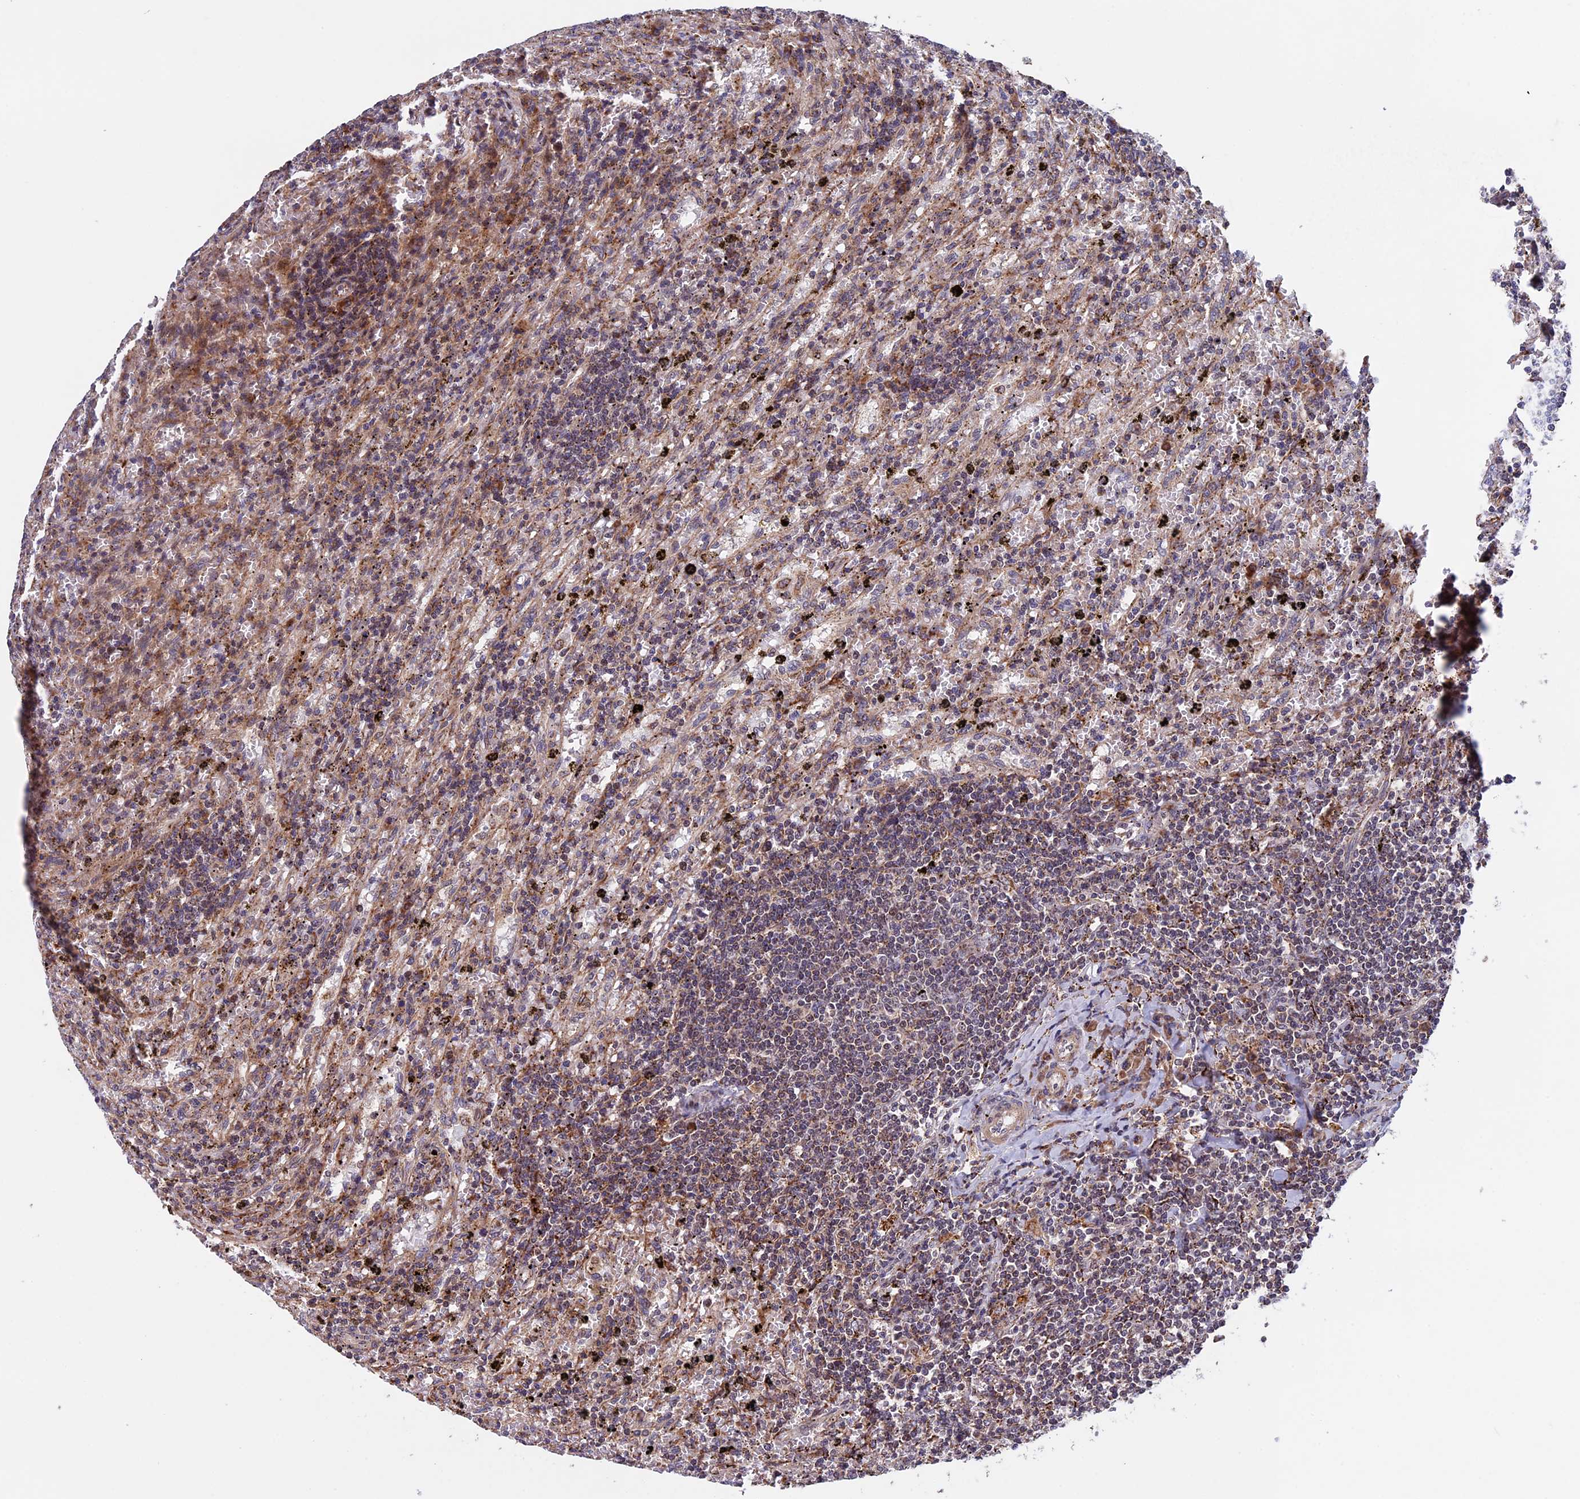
{"staining": {"intensity": "weak", "quantity": ">75%", "location": "cytoplasmic/membranous"}, "tissue": "lymphoma", "cell_type": "Tumor cells", "image_type": "cancer", "snomed": [{"axis": "morphology", "description": "Malignant lymphoma, non-Hodgkin's type, Low grade"}, {"axis": "topography", "description": "Spleen"}], "caption": "Human lymphoma stained with a brown dye demonstrates weak cytoplasmic/membranous positive expression in approximately >75% of tumor cells.", "gene": "RNF17", "patient": {"sex": "male", "age": 76}}